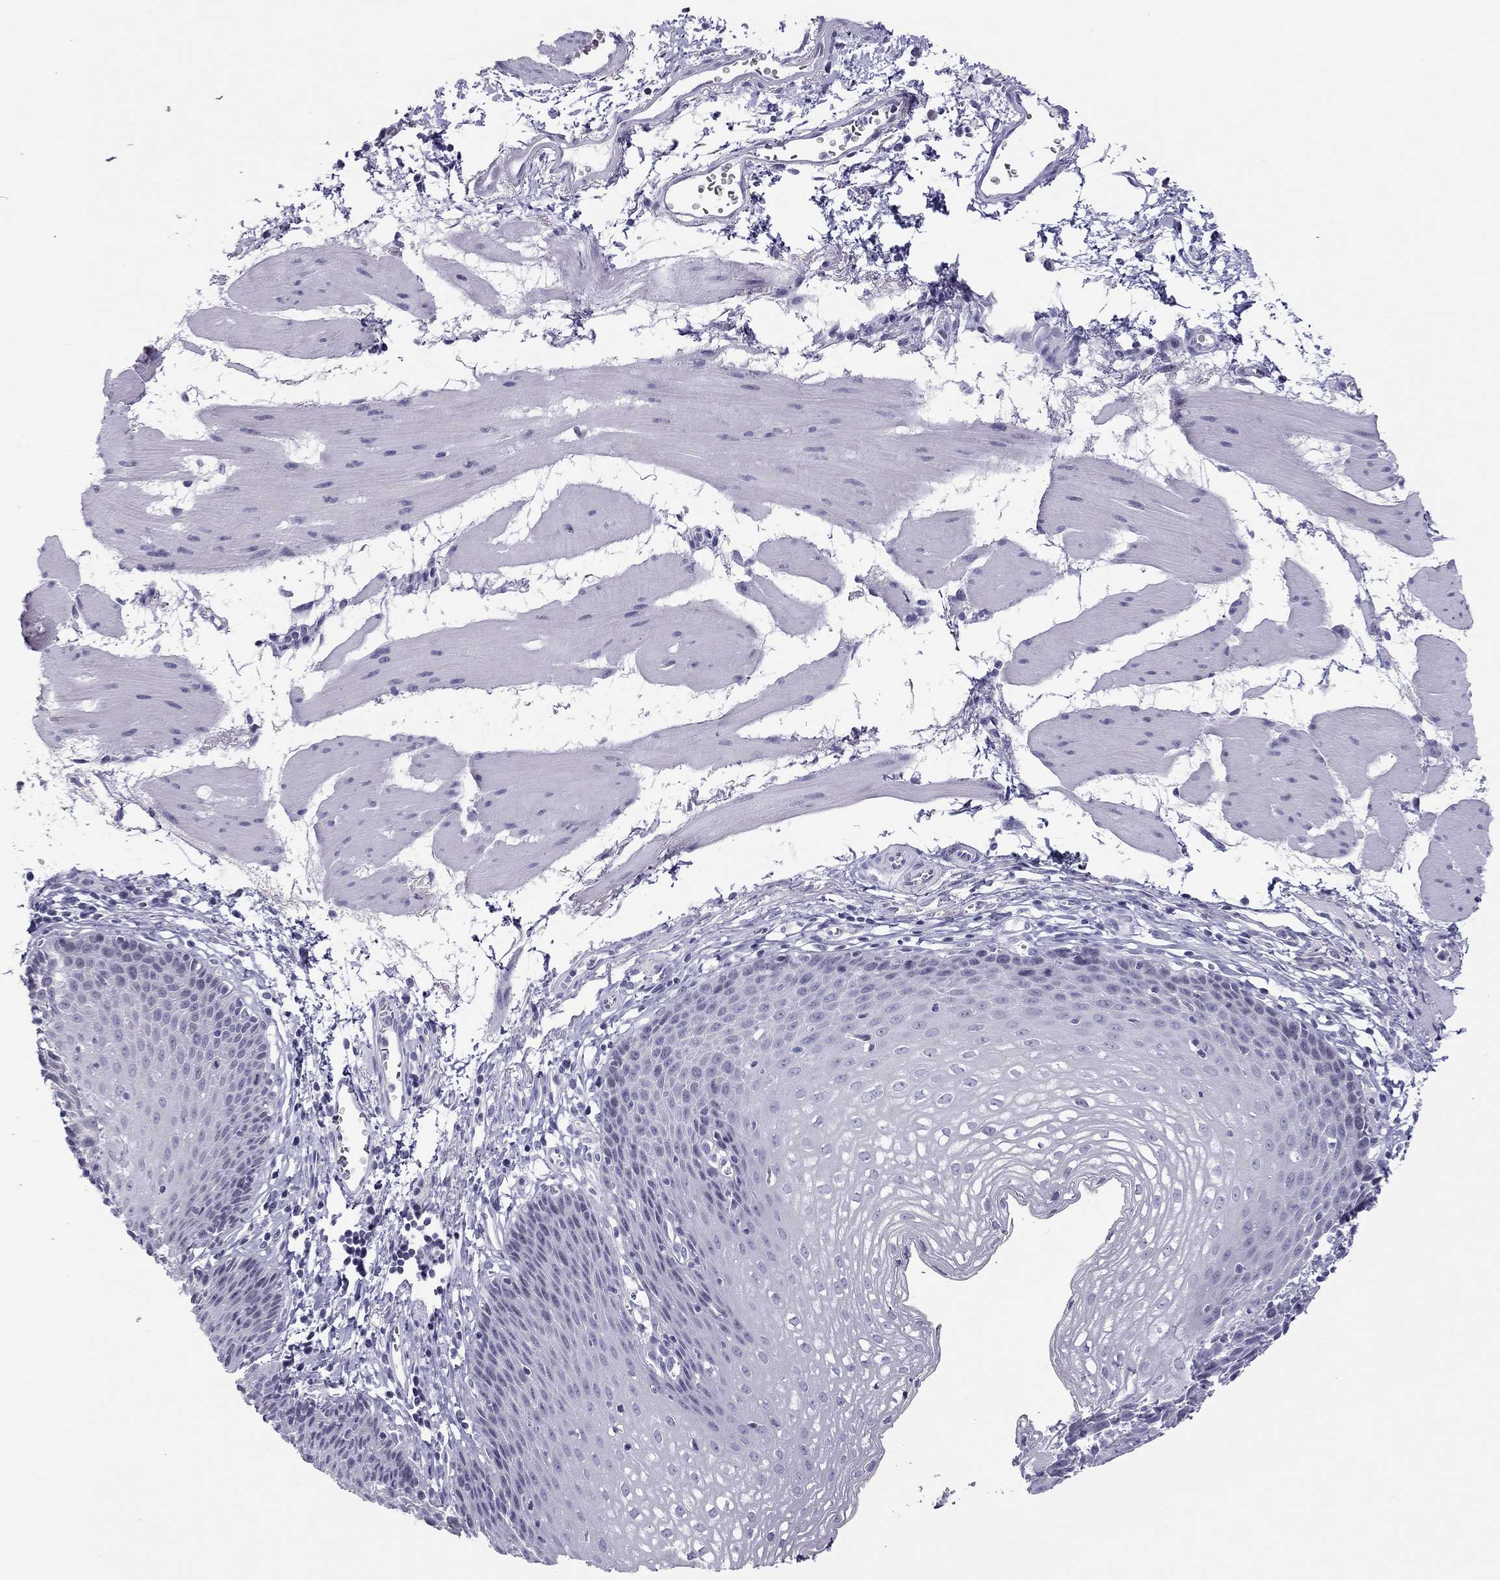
{"staining": {"intensity": "negative", "quantity": "none", "location": "none"}, "tissue": "esophagus", "cell_type": "Squamous epithelial cells", "image_type": "normal", "snomed": [{"axis": "morphology", "description": "Normal tissue, NOS"}, {"axis": "topography", "description": "Esophagus"}], "caption": "This is an immunohistochemistry photomicrograph of normal esophagus. There is no positivity in squamous epithelial cells.", "gene": "TEX14", "patient": {"sex": "female", "age": 64}}